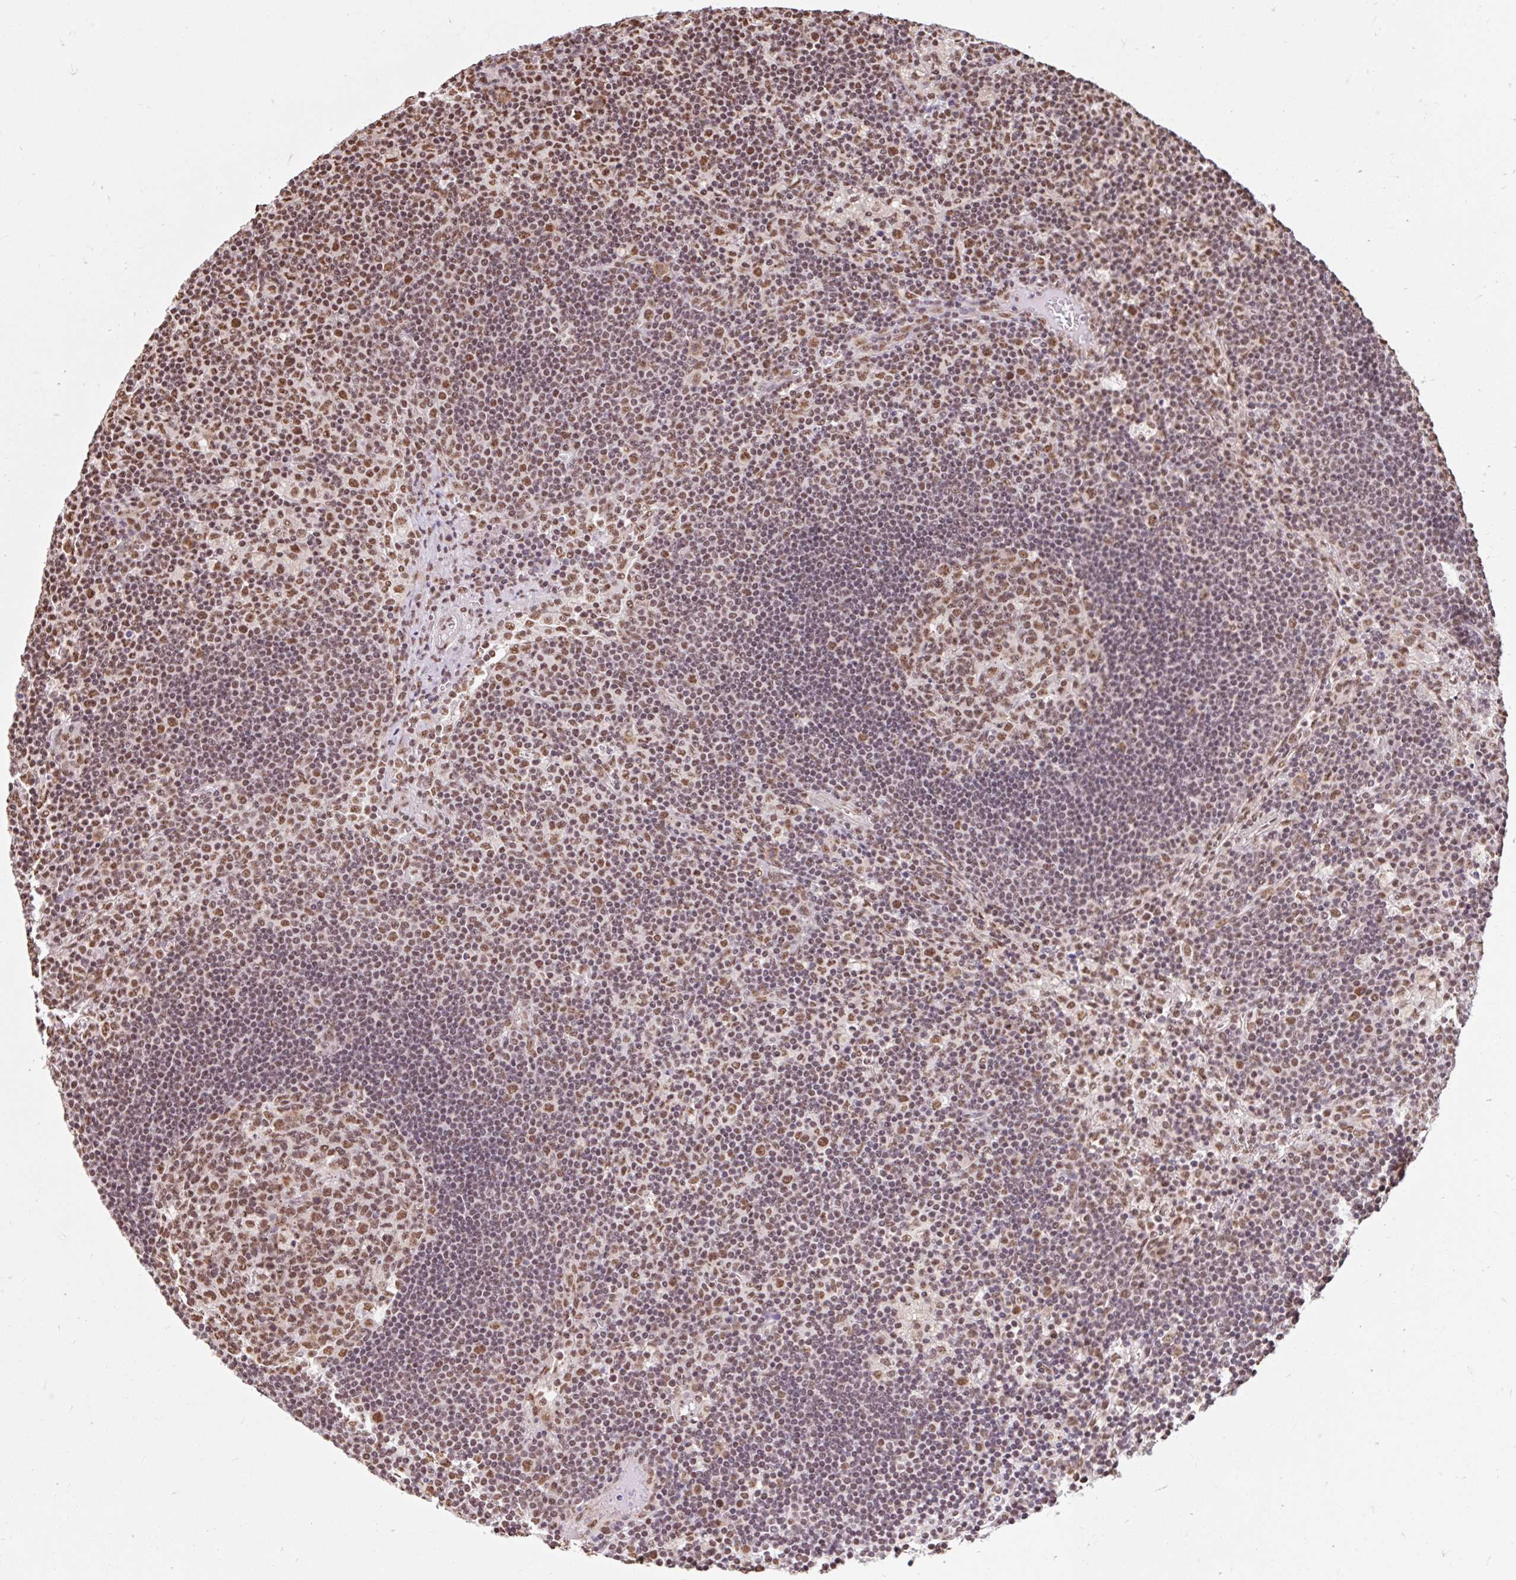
{"staining": {"intensity": "moderate", "quantity": ">75%", "location": "nuclear"}, "tissue": "lymph node", "cell_type": "Germinal center cells", "image_type": "normal", "snomed": [{"axis": "morphology", "description": "Normal tissue, NOS"}, {"axis": "topography", "description": "Lymph node"}], "caption": "An image of lymph node stained for a protein shows moderate nuclear brown staining in germinal center cells.", "gene": "BICRA", "patient": {"sex": "male", "age": 58}}